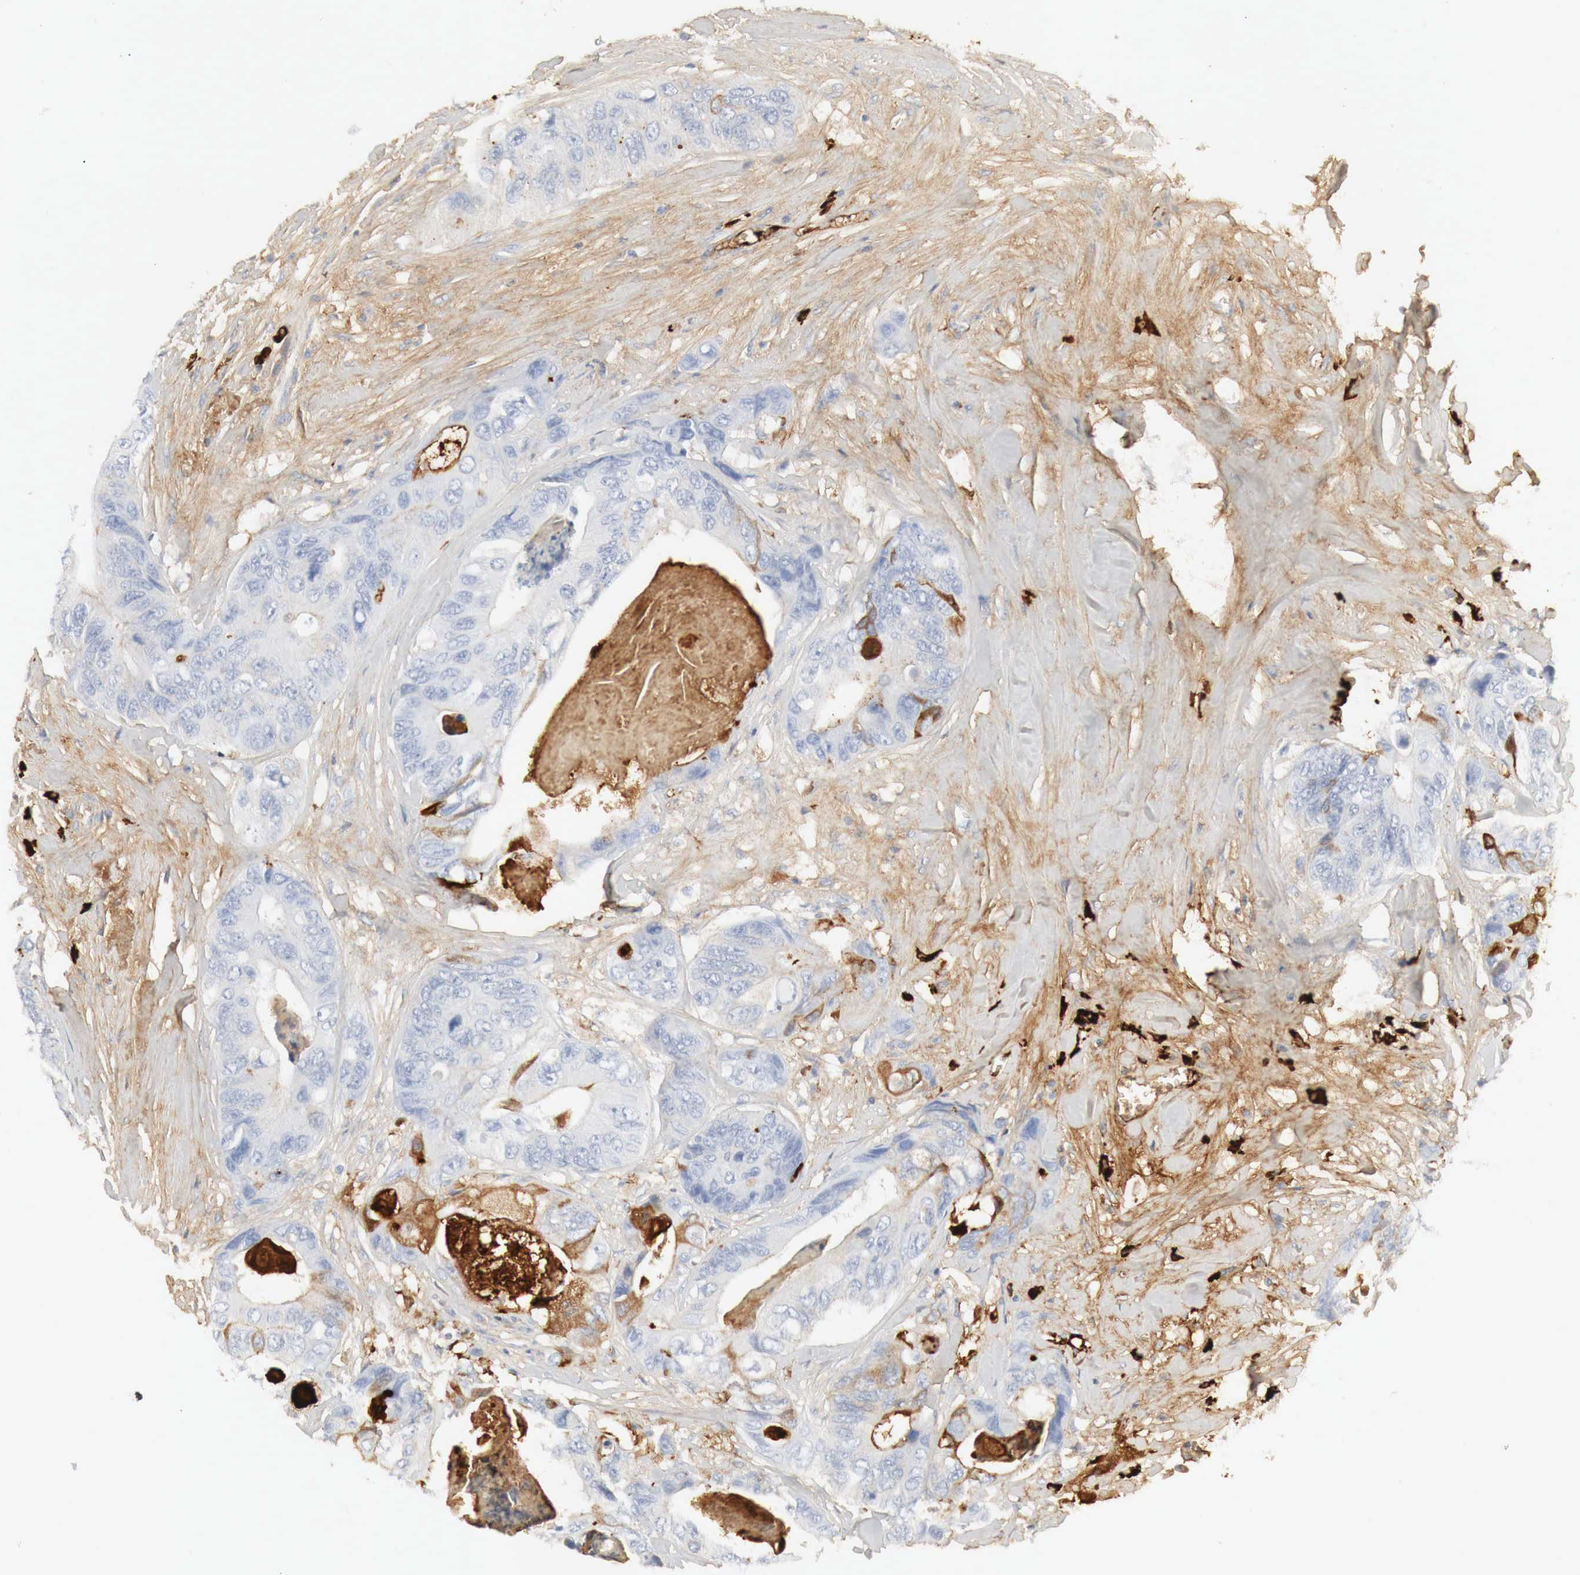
{"staining": {"intensity": "weak", "quantity": "<25%", "location": "cytoplasmic/membranous"}, "tissue": "colorectal cancer", "cell_type": "Tumor cells", "image_type": "cancer", "snomed": [{"axis": "morphology", "description": "Adenocarcinoma, NOS"}, {"axis": "topography", "description": "Colon"}], "caption": "Tumor cells show no significant protein staining in colorectal cancer.", "gene": "IGLC3", "patient": {"sex": "female", "age": 86}}